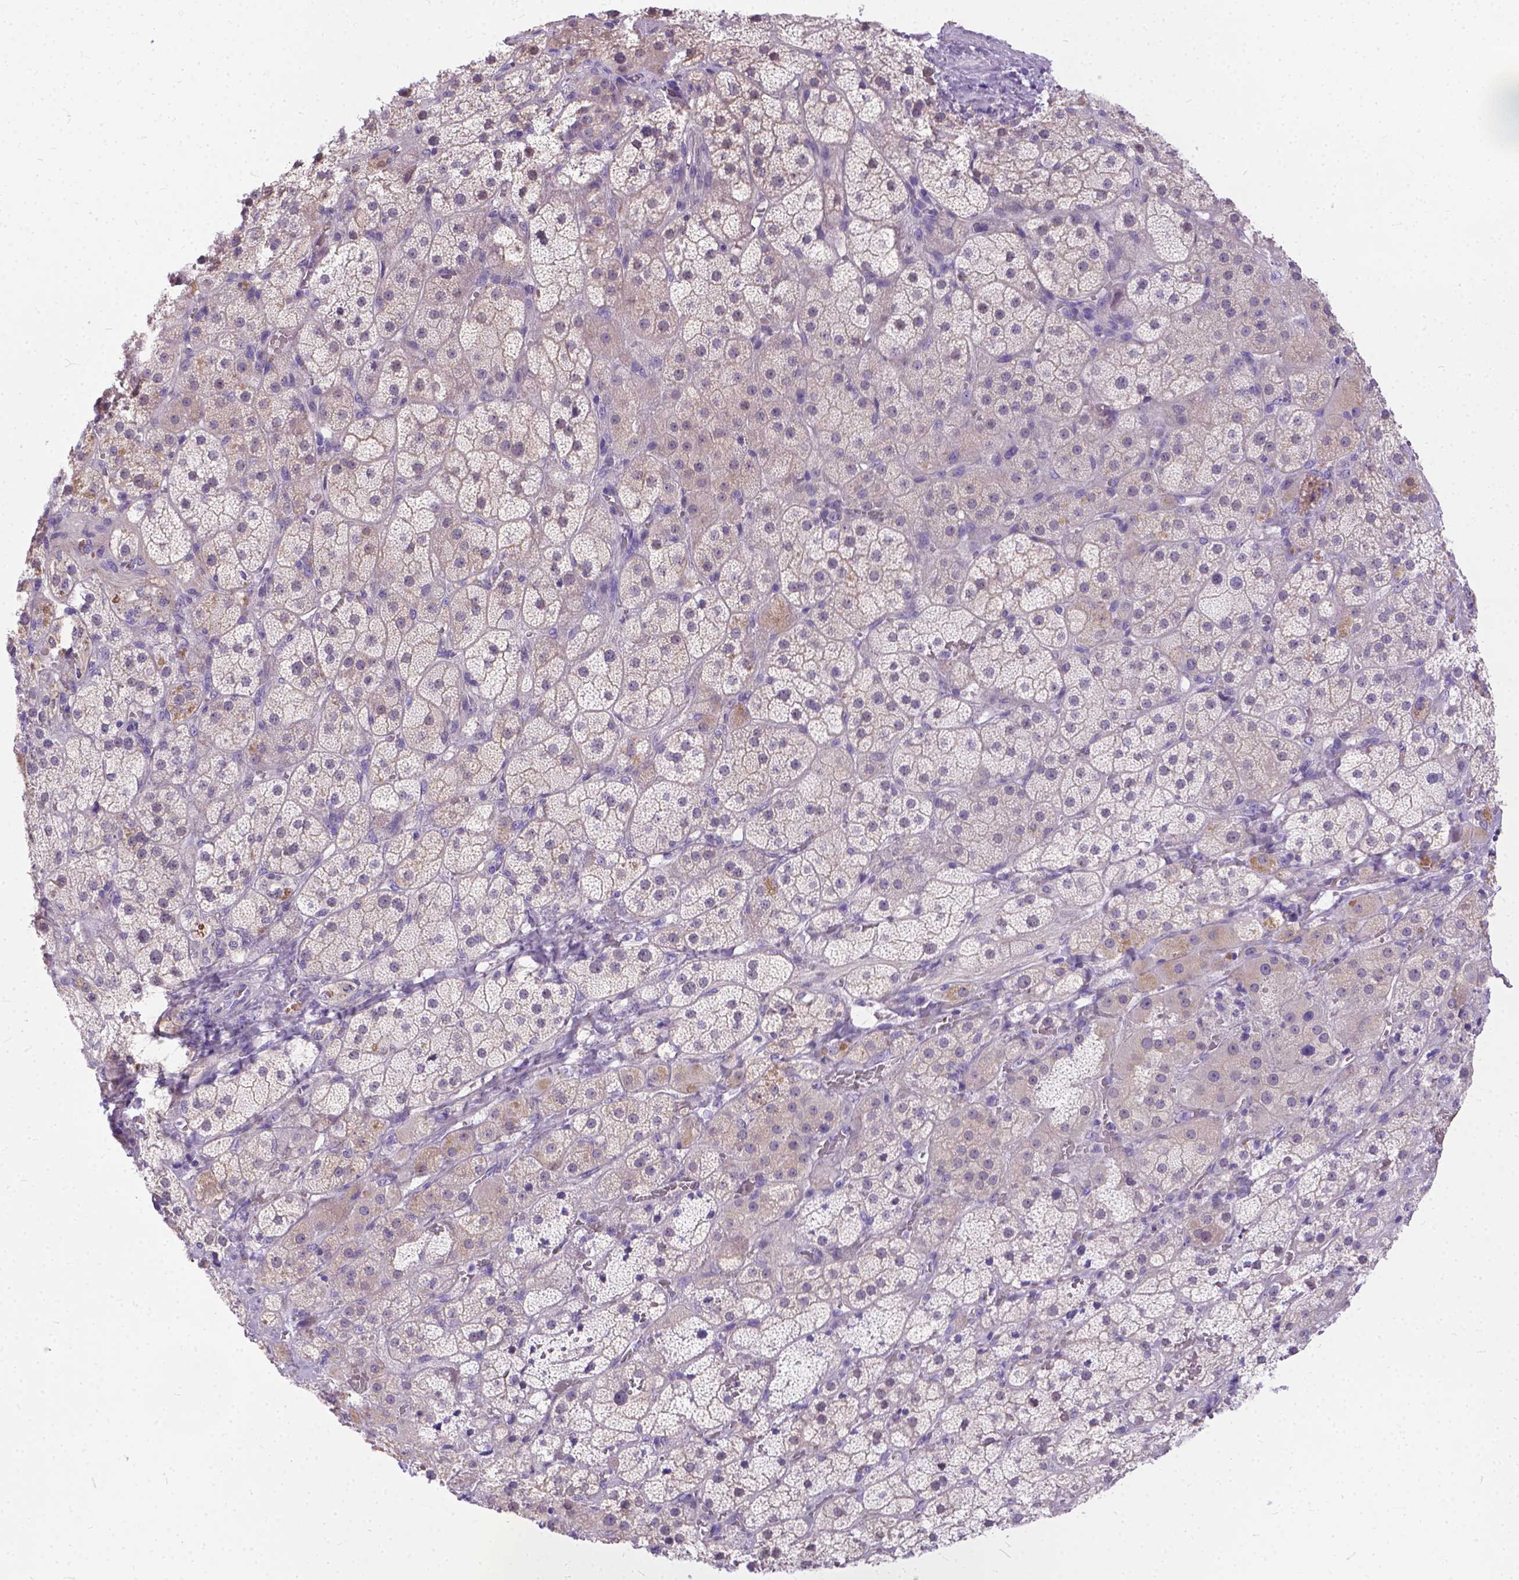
{"staining": {"intensity": "negative", "quantity": "none", "location": "none"}, "tissue": "adrenal gland", "cell_type": "Glandular cells", "image_type": "normal", "snomed": [{"axis": "morphology", "description": "Normal tissue, NOS"}, {"axis": "topography", "description": "Adrenal gland"}], "caption": "Human adrenal gland stained for a protein using IHC demonstrates no staining in glandular cells.", "gene": "TTLL6", "patient": {"sex": "male", "age": 57}}